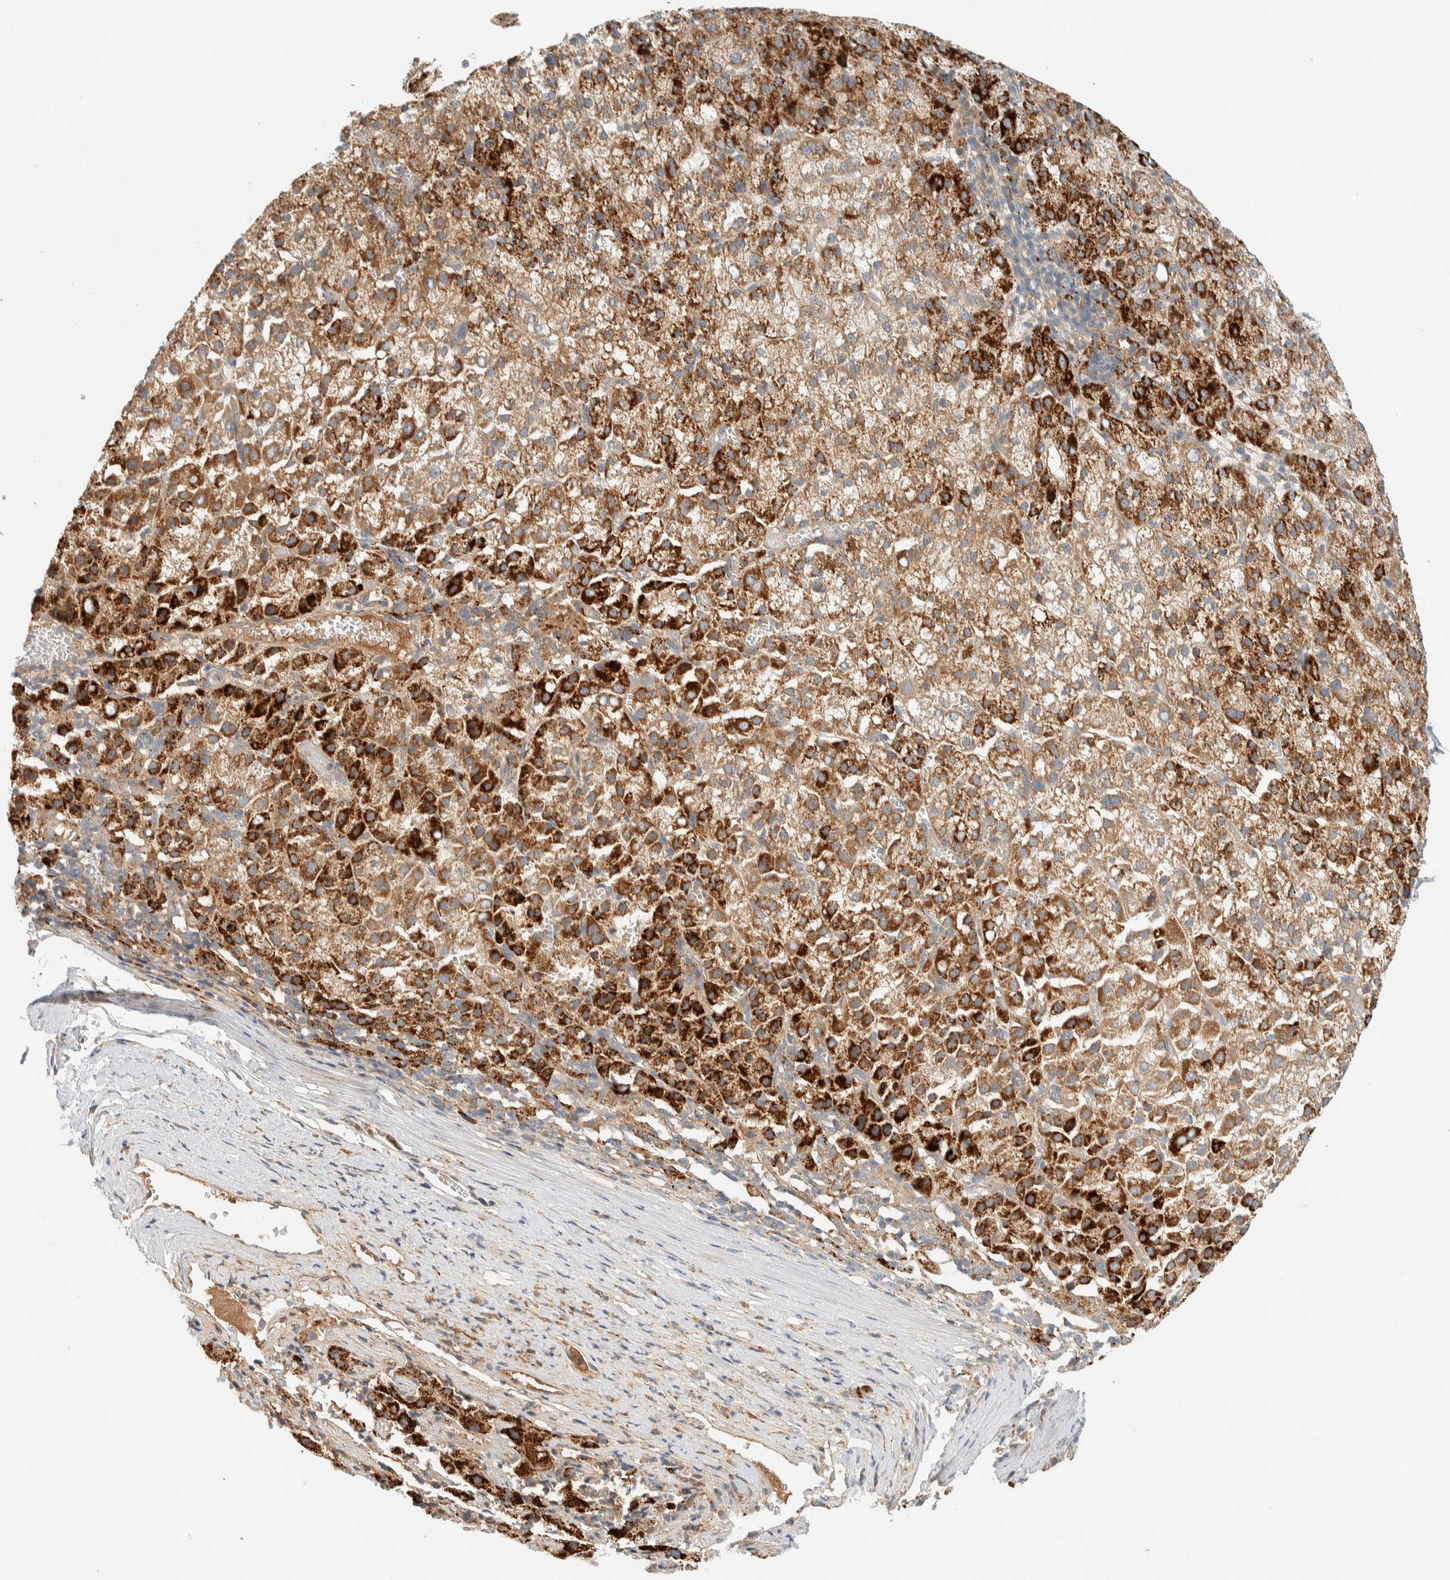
{"staining": {"intensity": "strong", "quantity": ">75%", "location": "cytoplasmic/membranous"}, "tissue": "liver cancer", "cell_type": "Tumor cells", "image_type": "cancer", "snomed": [{"axis": "morphology", "description": "Carcinoma, Hepatocellular, NOS"}, {"axis": "topography", "description": "Liver"}], "caption": "Approximately >75% of tumor cells in human liver cancer (hepatocellular carcinoma) display strong cytoplasmic/membranous protein expression as visualized by brown immunohistochemical staining.", "gene": "FAM167A", "patient": {"sex": "female", "age": 58}}